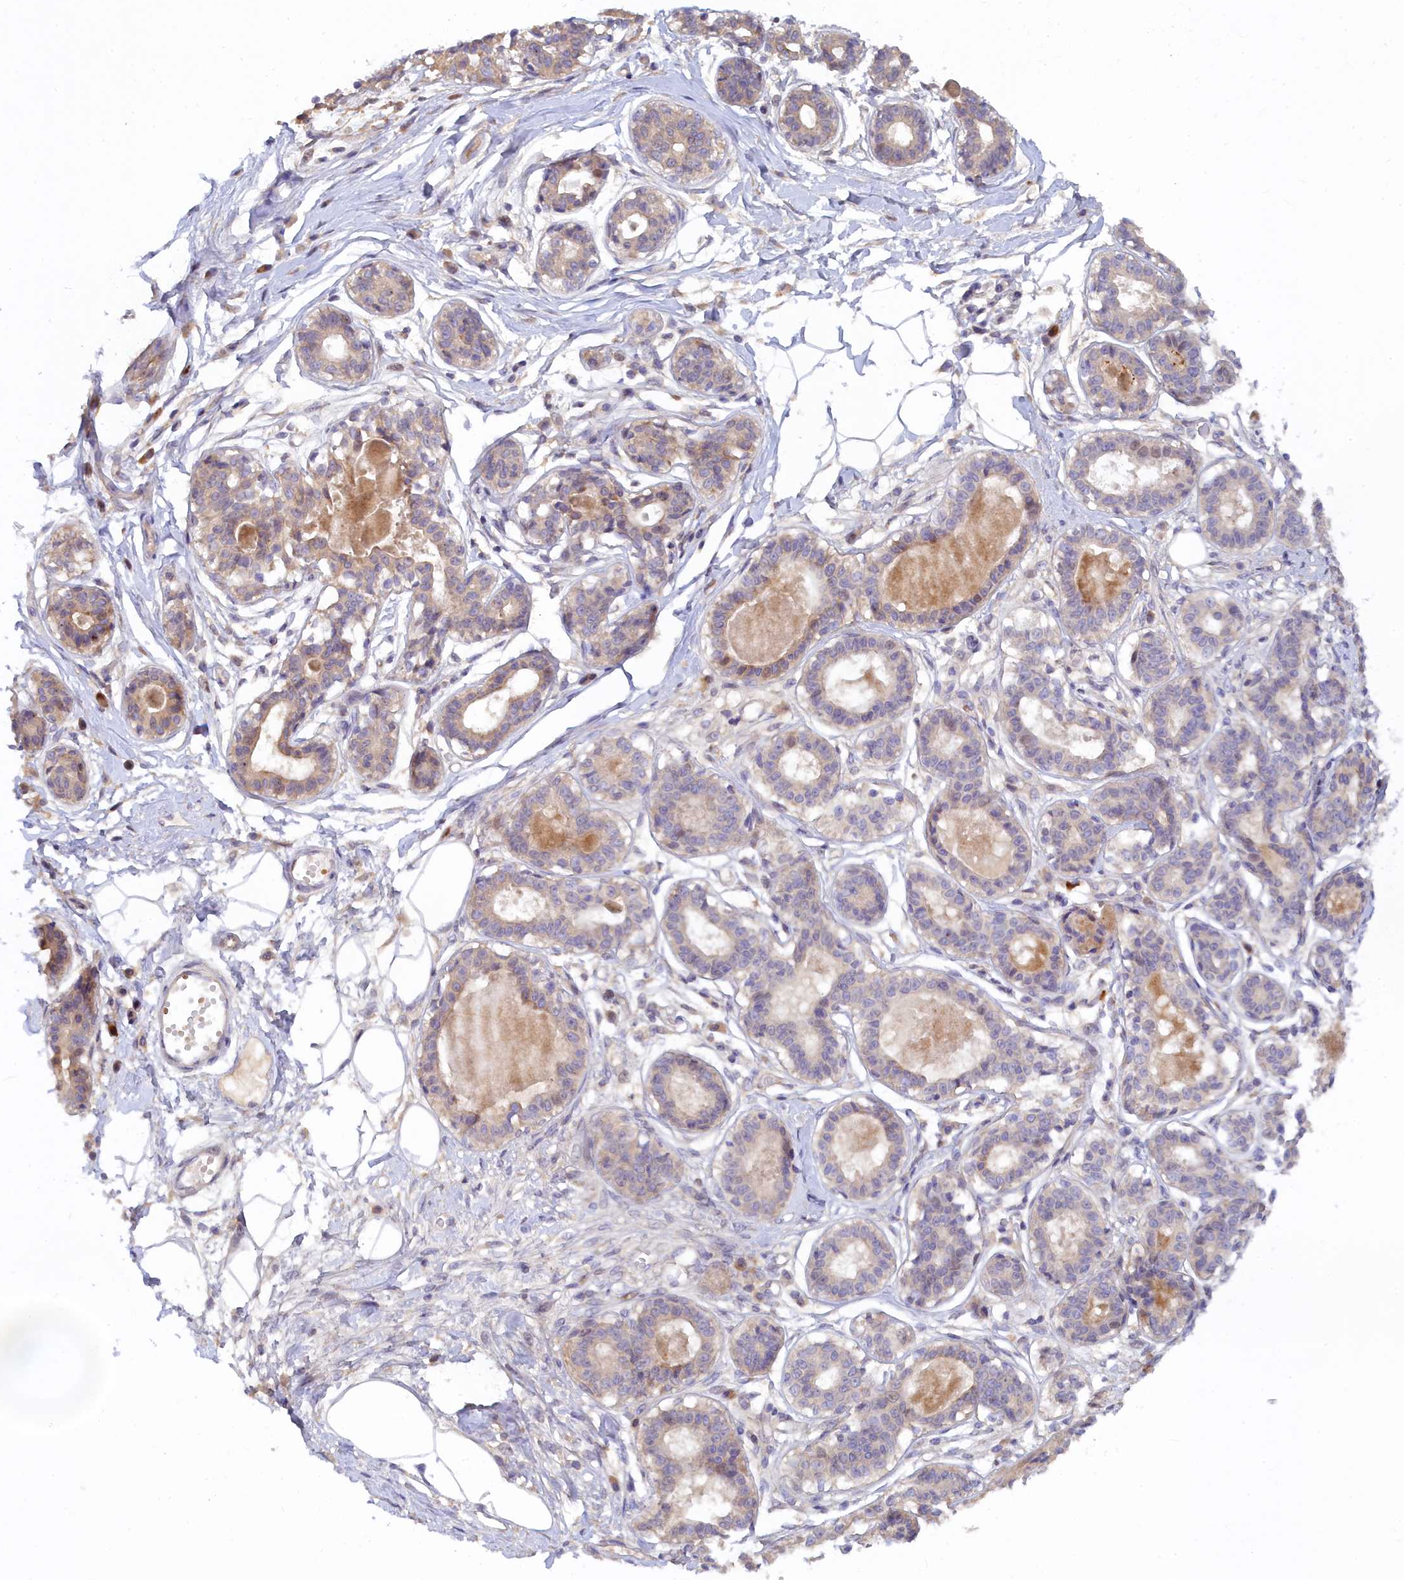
{"staining": {"intensity": "weak", "quantity": "25%-75%", "location": "nuclear"}, "tissue": "breast", "cell_type": "Adipocytes", "image_type": "normal", "snomed": [{"axis": "morphology", "description": "Normal tissue, NOS"}, {"axis": "topography", "description": "Breast"}], "caption": "The micrograph reveals staining of benign breast, revealing weak nuclear protein positivity (brown color) within adipocytes. (Brightfield microscopy of DAB IHC at high magnification).", "gene": "SPATA5L1", "patient": {"sex": "female", "age": 45}}